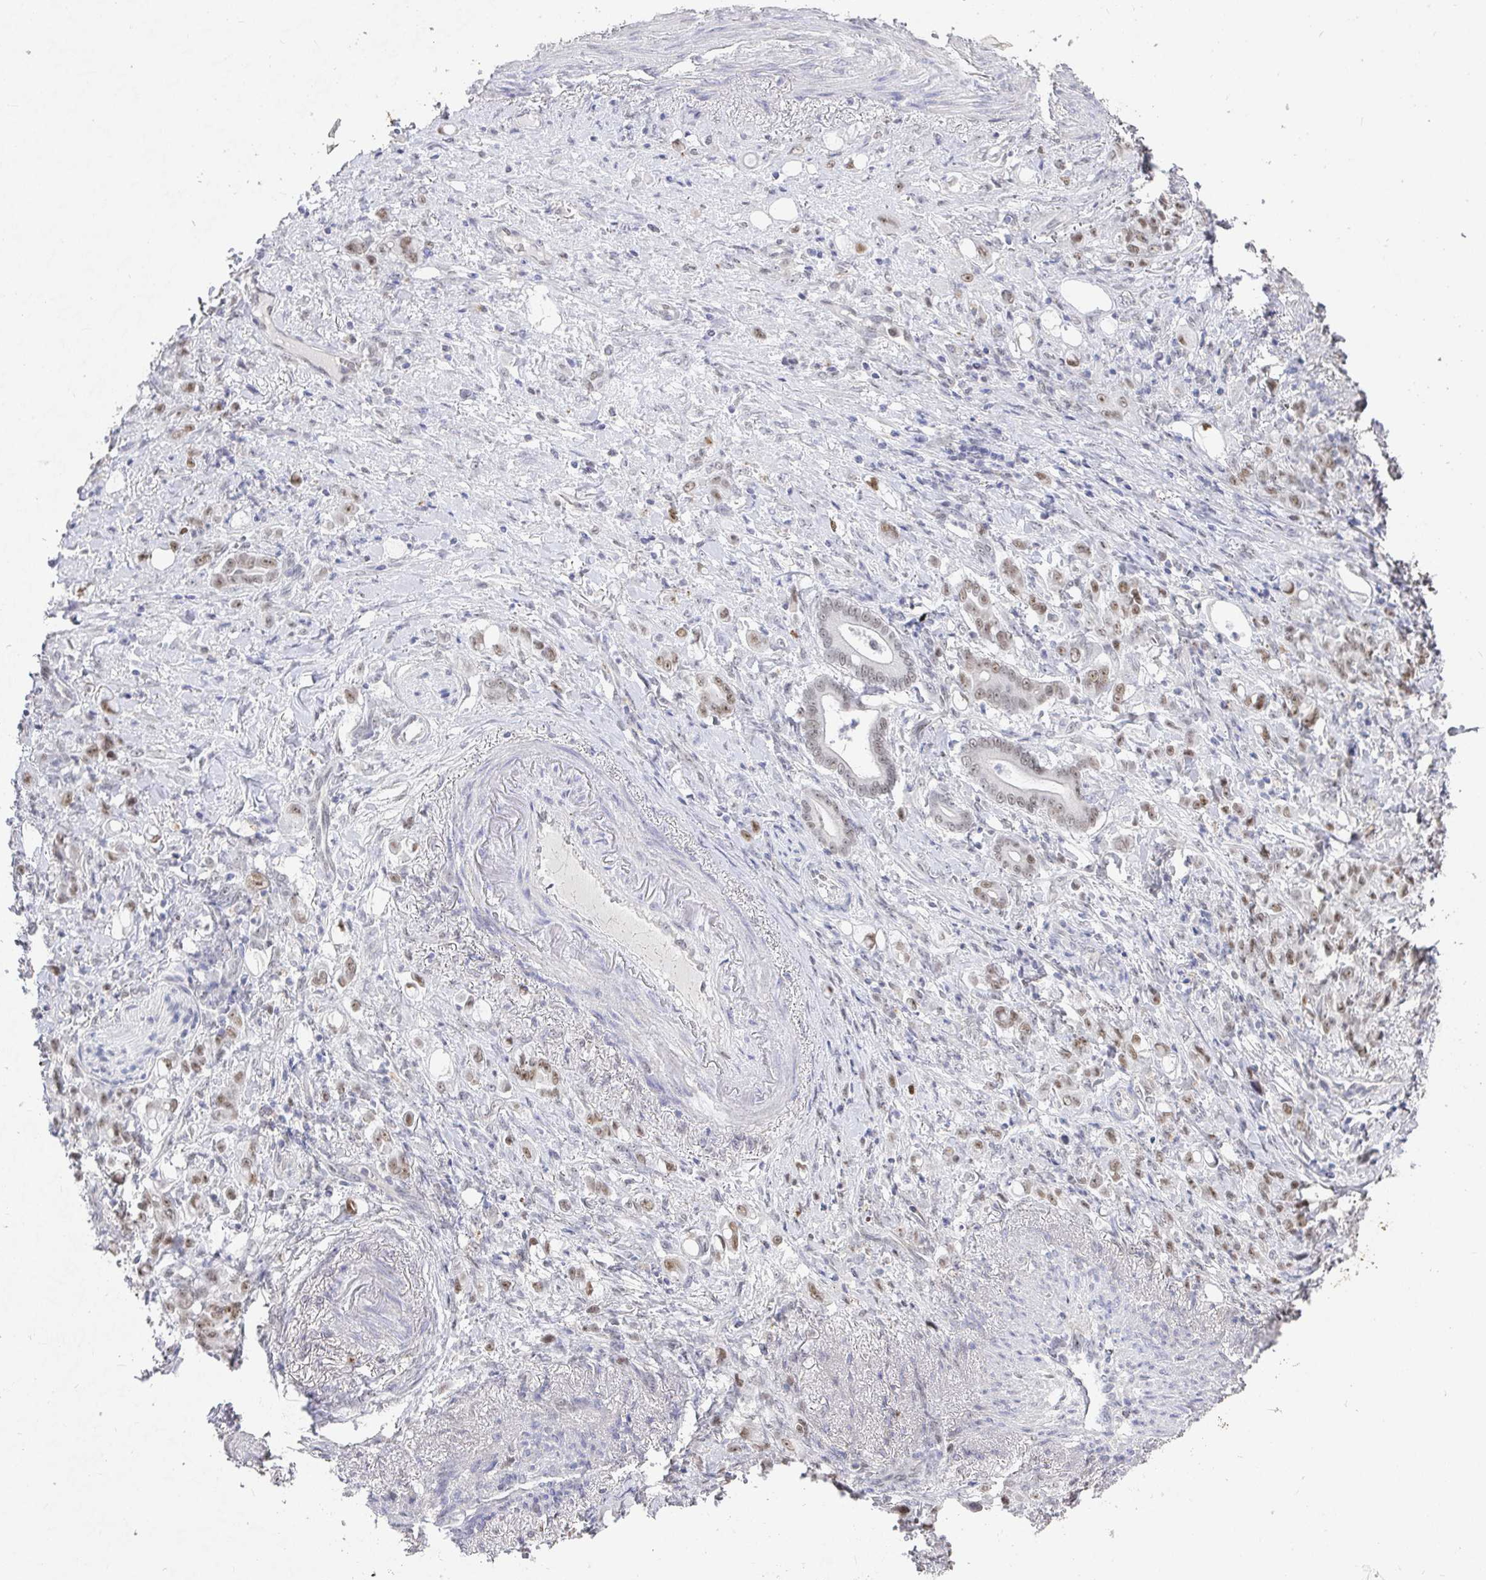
{"staining": {"intensity": "weak", "quantity": "25%-75%", "location": "nuclear"}, "tissue": "stomach cancer", "cell_type": "Tumor cells", "image_type": "cancer", "snomed": [{"axis": "morphology", "description": "Adenocarcinoma, NOS"}, {"axis": "topography", "description": "Stomach"}], "caption": "Immunohistochemistry (DAB) staining of adenocarcinoma (stomach) displays weak nuclear protein staining in about 25%-75% of tumor cells. (Brightfield microscopy of DAB IHC at high magnification).", "gene": "RCOR1", "patient": {"sex": "female", "age": 79}}